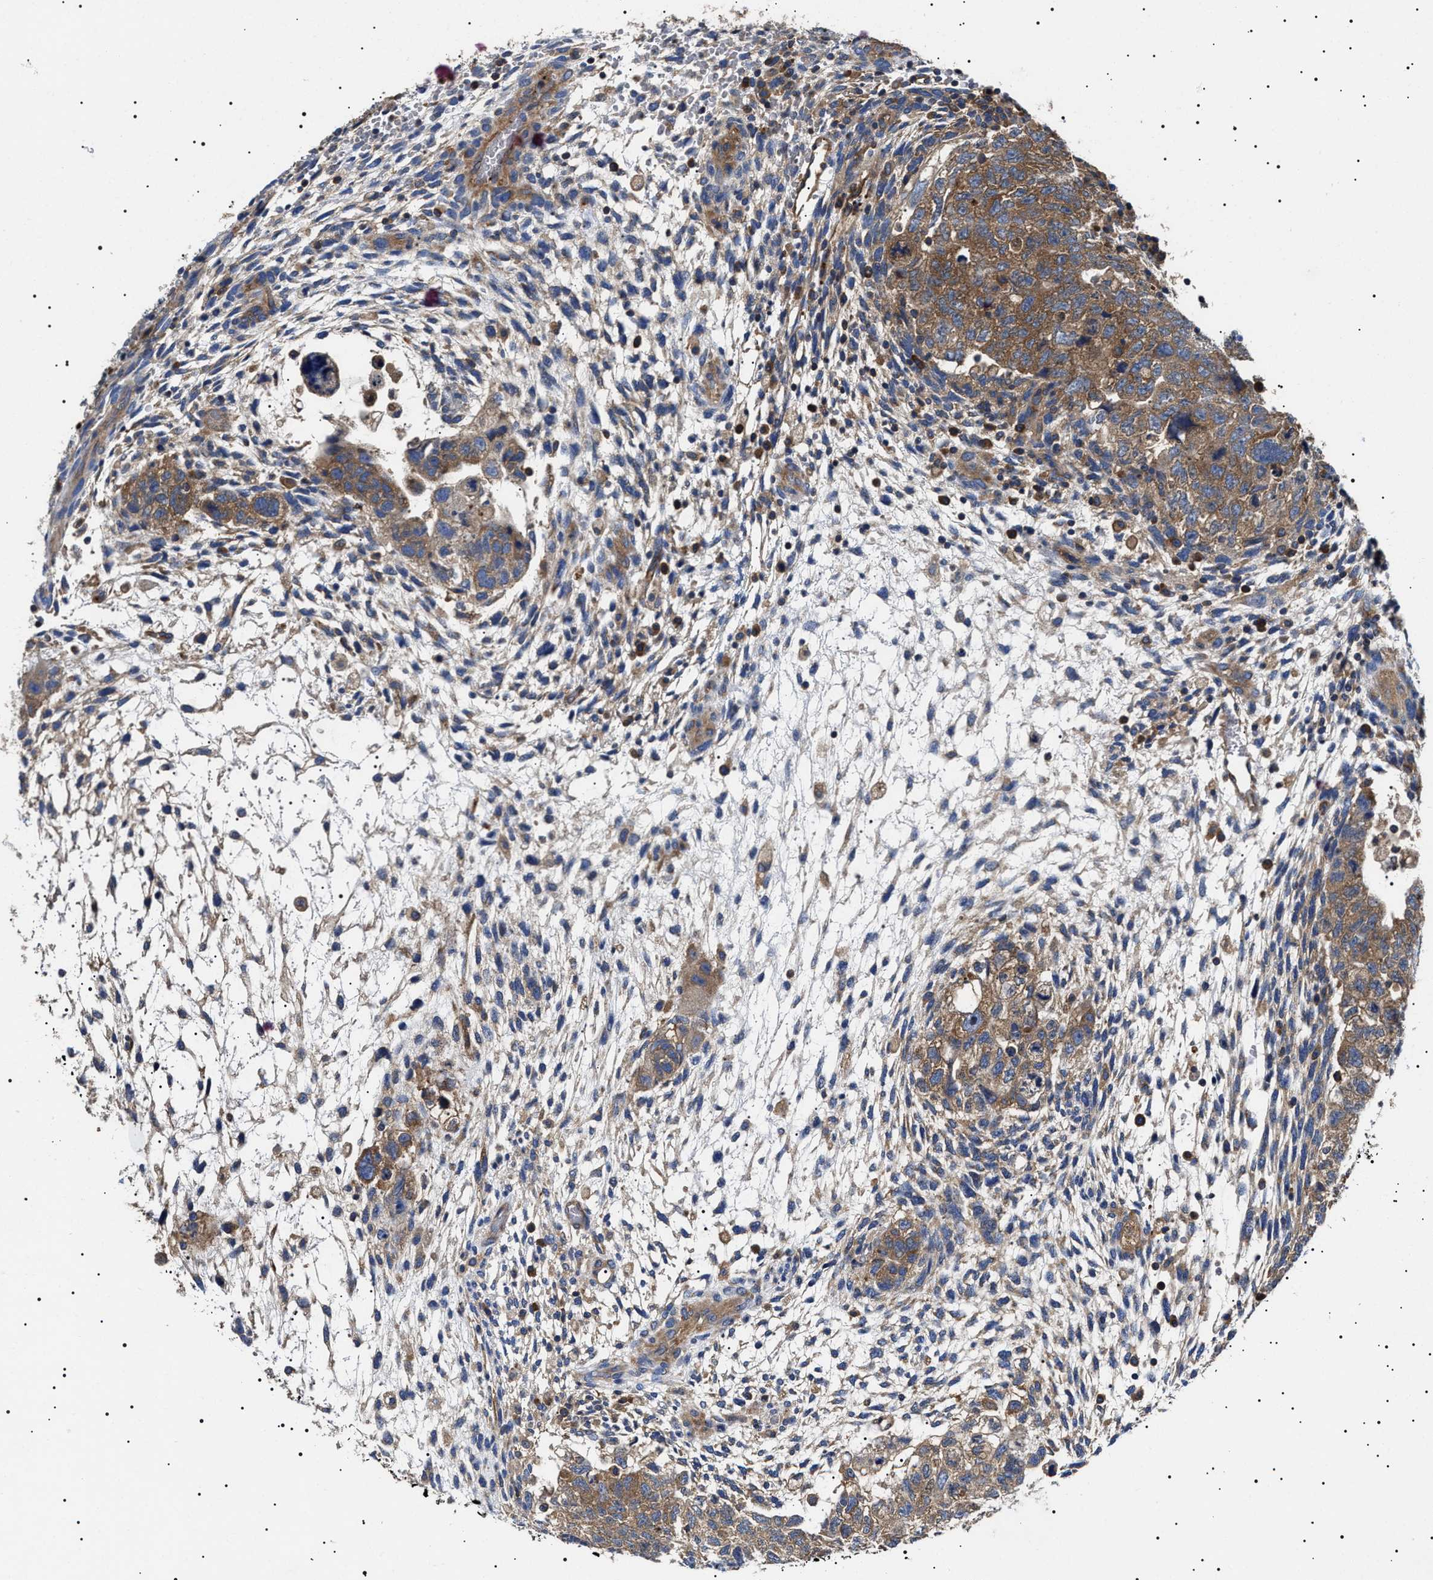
{"staining": {"intensity": "moderate", "quantity": ">75%", "location": "cytoplasmic/membranous"}, "tissue": "testis cancer", "cell_type": "Tumor cells", "image_type": "cancer", "snomed": [{"axis": "morphology", "description": "Carcinoma, Embryonal, NOS"}, {"axis": "topography", "description": "Testis"}], "caption": "DAB immunohistochemical staining of human testis cancer exhibits moderate cytoplasmic/membranous protein positivity in approximately >75% of tumor cells. (brown staining indicates protein expression, while blue staining denotes nuclei).", "gene": "TPP2", "patient": {"sex": "male", "age": 36}}